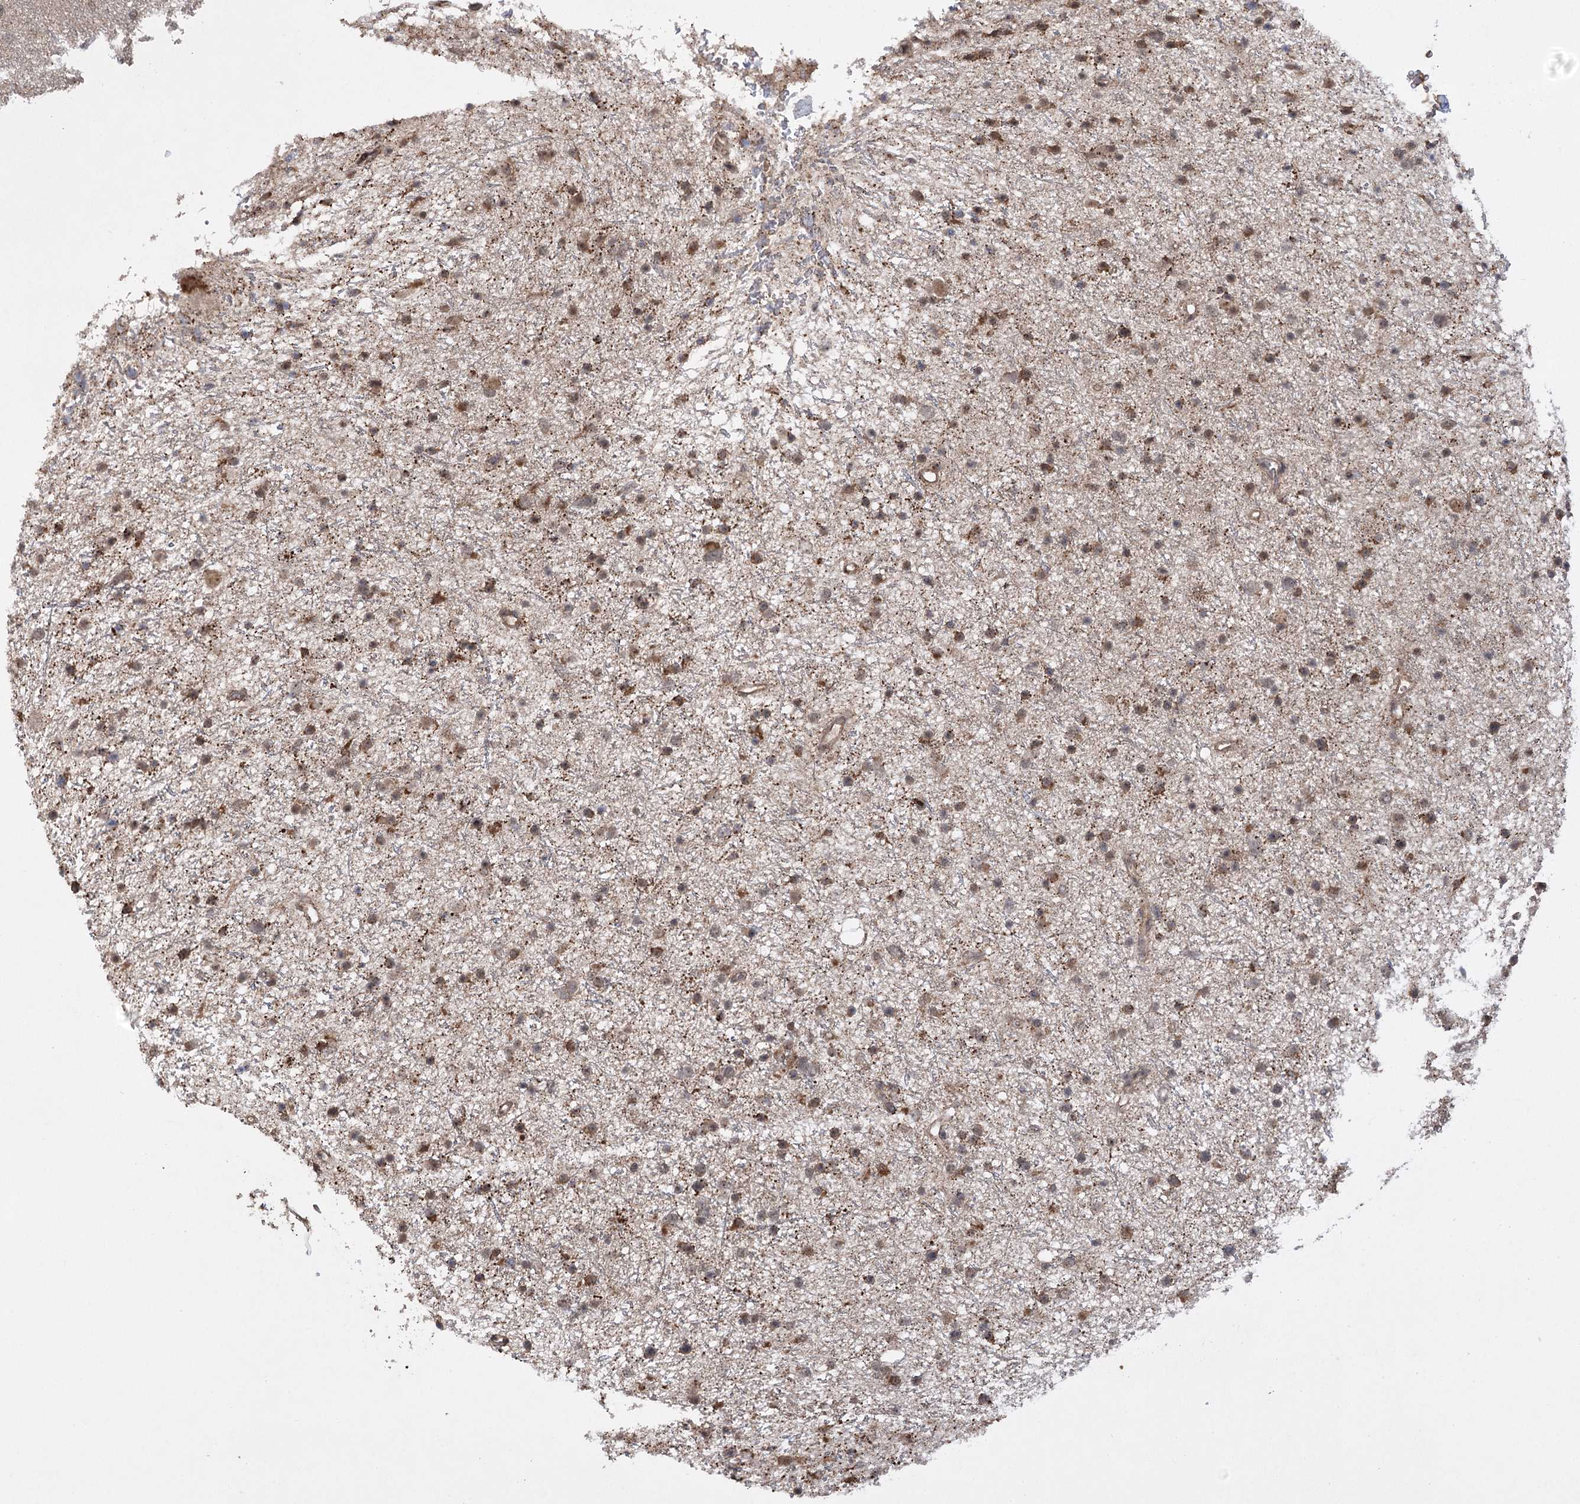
{"staining": {"intensity": "strong", "quantity": ">75%", "location": "cytoplasmic/membranous"}, "tissue": "glioma", "cell_type": "Tumor cells", "image_type": "cancer", "snomed": [{"axis": "morphology", "description": "Glioma, malignant, Low grade"}, {"axis": "topography", "description": "Cerebral cortex"}], "caption": "Strong cytoplasmic/membranous staining for a protein is identified in approximately >75% of tumor cells of glioma using immunohistochemistry (IHC).", "gene": "TENM2", "patient": {"sex": "female", "age": 39}}